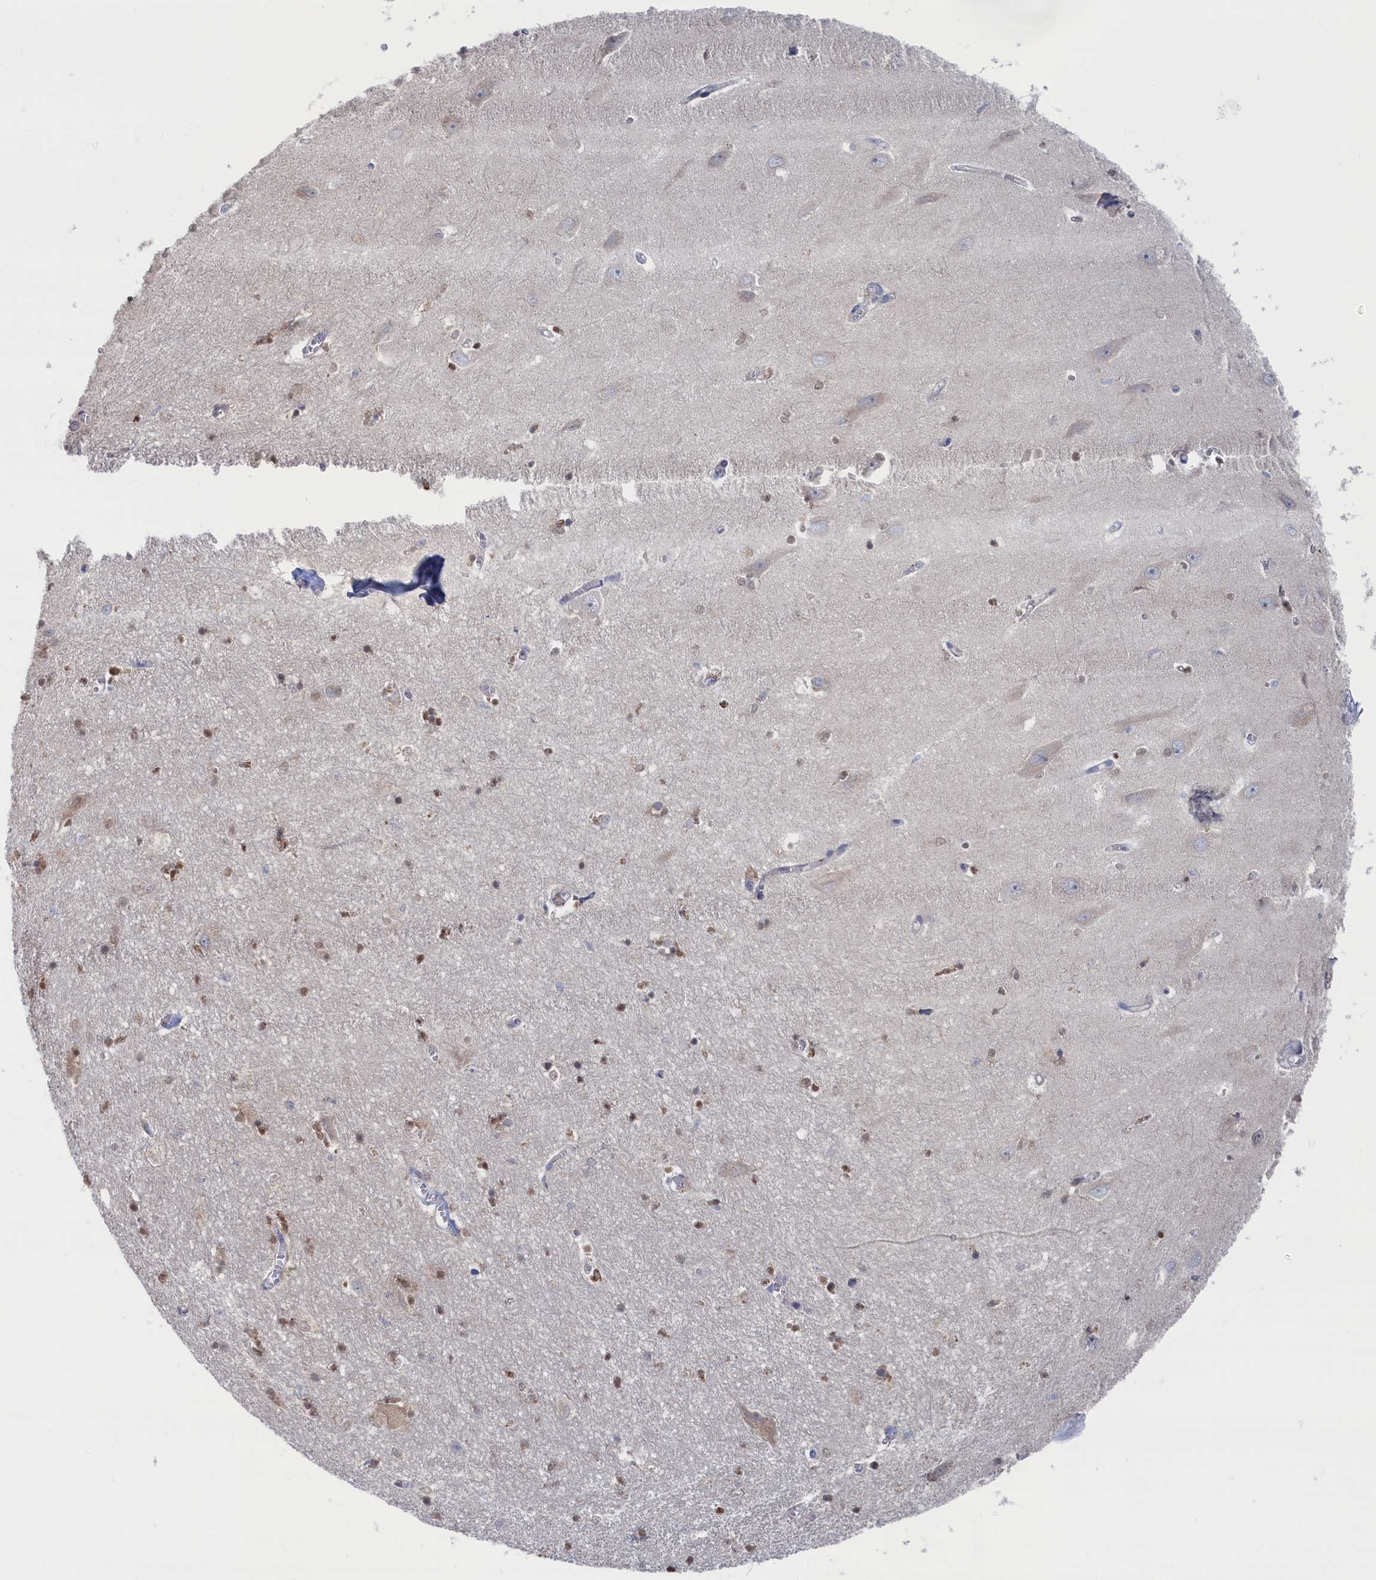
{"staining": {"intensity": "moderate", "quantity": "25%-75%", "location": "nuclear"}, "tissue": "hippocampus", "cell_type": "Glial cells", "image_type": "normal", "snomed": [{"axis": "morphology", "description": "Normal tissue, NOS"}, {"axis": "topography", "description": "Hippocampus"}], "caption": "Immunohistochemical staining of normal hippocampus demonstrates medium levels of moderate nuclear staining in approximately 25%-75% of glial cells. The staining is performed using DAB brown chromogen to label protein expression. The nuclei are counter-stained blue using hematoxylin.", "gene": "IRX1", "patient": {"sex": "female", "age": 64}}